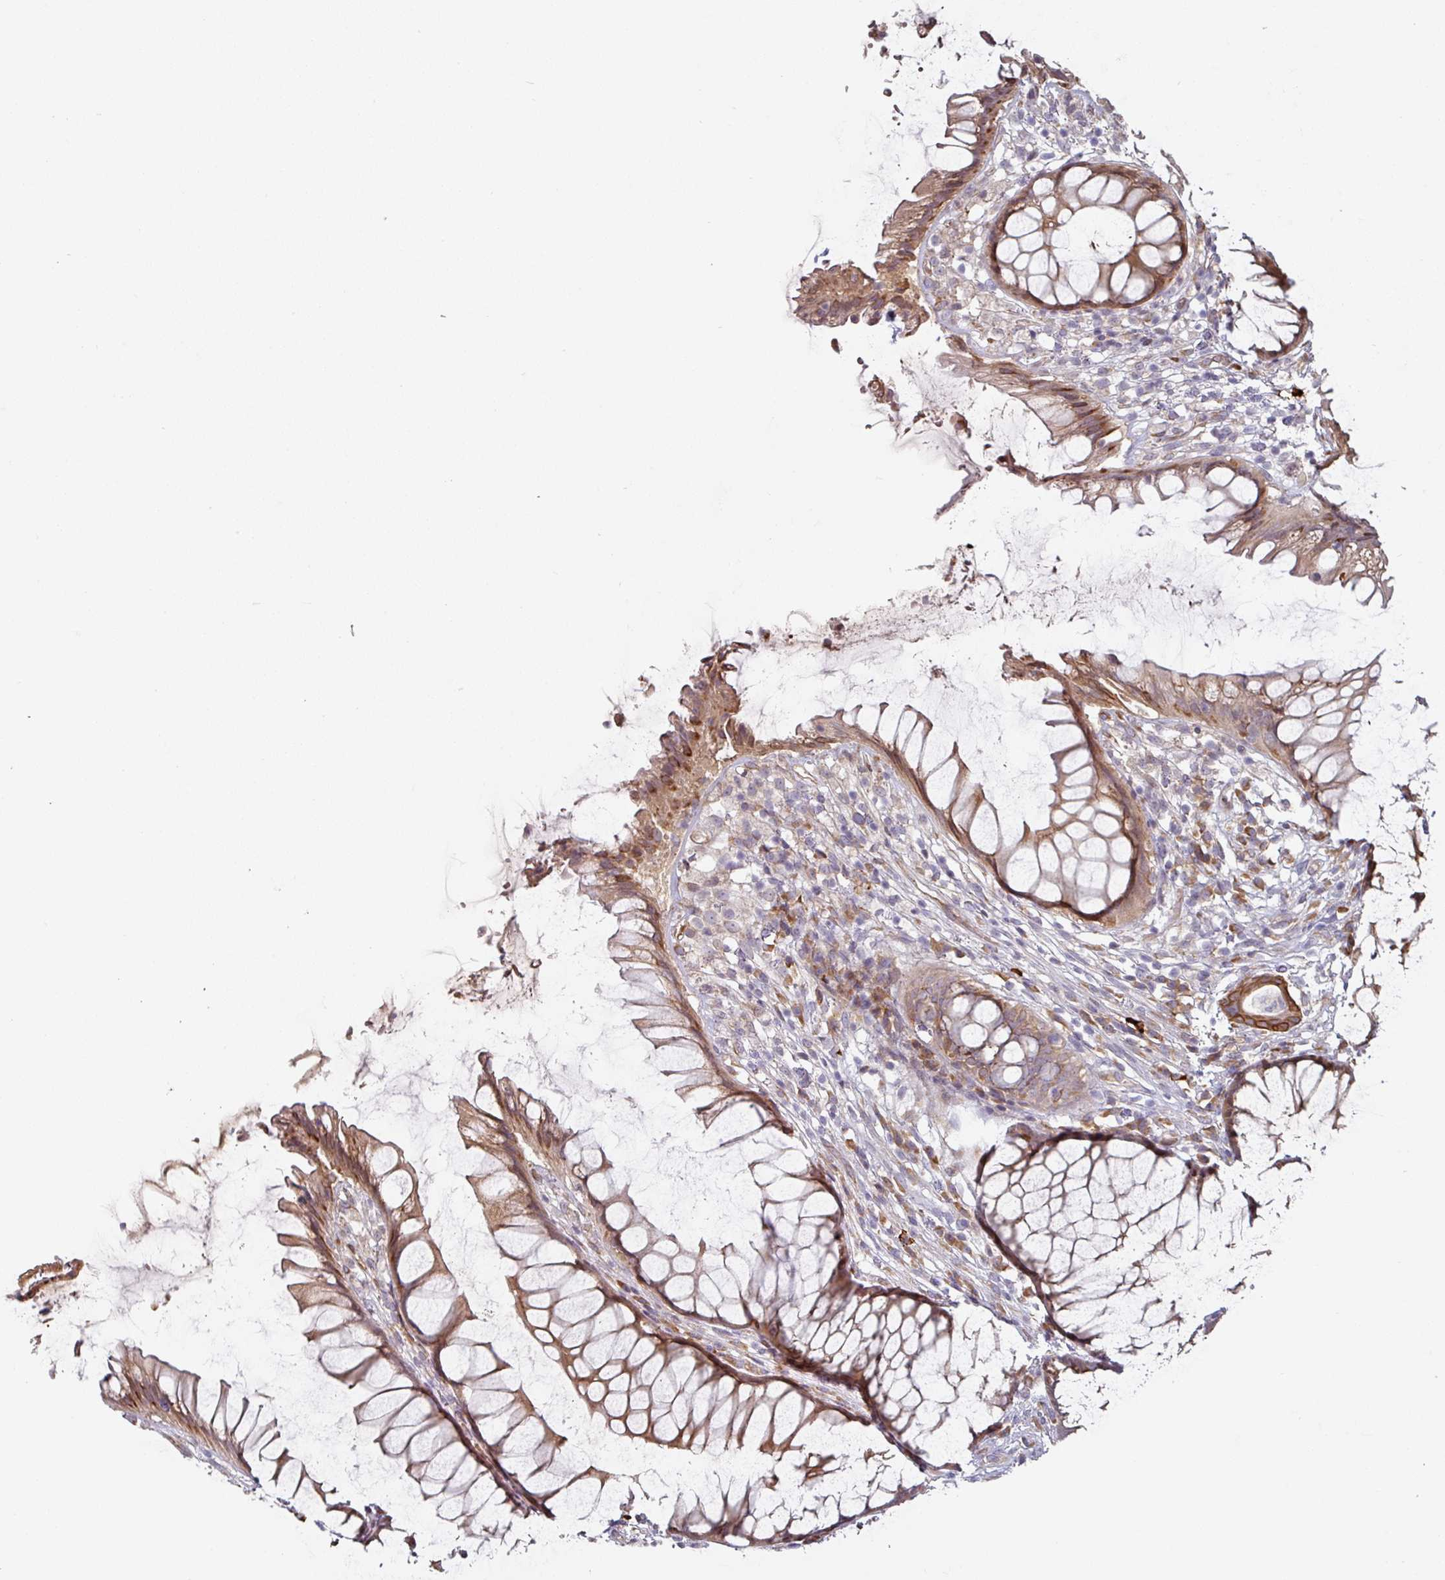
{"staining": {"intensity": "weak", "quantity": ">75%", "location": "cytoplasmic/membranous"}, "tissue": "rectum", "cell_type": "Glandular cells", "image_type": "normal", "snomed": [{"axis": "morphology", "description": "Normal tissue, NOS"}, {"axis": "topography", "description": "Smooth muscle"}, {"axis": "topography", "description": "Rectum"}], "caption": "Benign rectum was stained to show a protein in brown. There is low levels of weak cytoplasmic/membranous staining in about >75% of glandular cells. (brown staining indicates protein expression, while blue staining denotes nuclei).", "gene": "CEP78", "patient": {"sex": "male", "age": 53}}